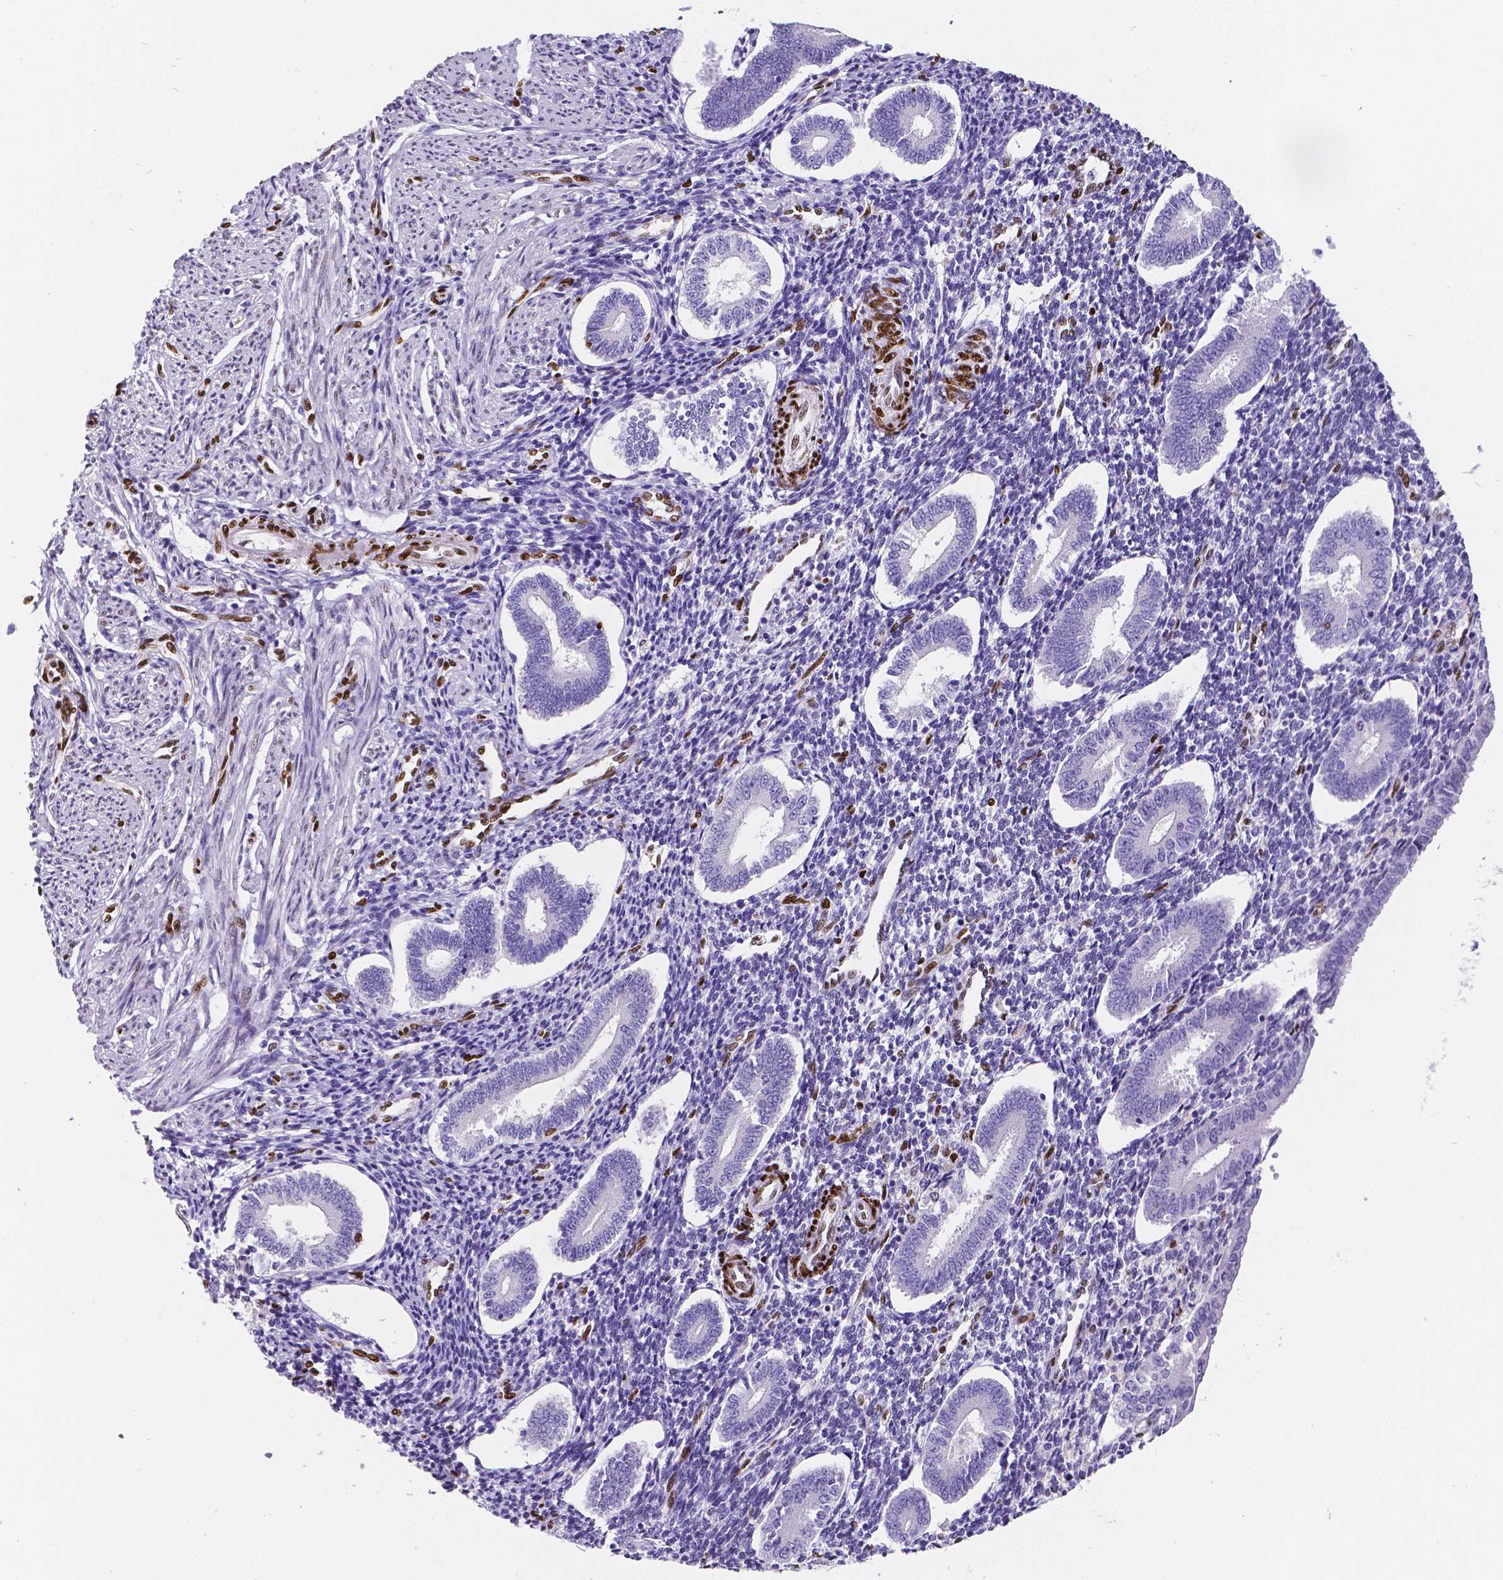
{"staining": {"intensity": "moderate", "quantity": "<25%", "location": "nuclear"}, "tissue": "endometrium", "cell_type": "Cells in endometrial stroma", "image_type": "normal", "snomed": [{"axis": "morphology", "description": "Normal tissue, NOS"}, {"axis": "topography", "description": "Endometrium"}], "caption": "Moderate nuclear expression for a protein is identified in approximately <25% of cells in endometrial stroma of normal endometrium using IHC.", "gene": "MEF2C", "patient": {"sex": "female", "age": 40}}